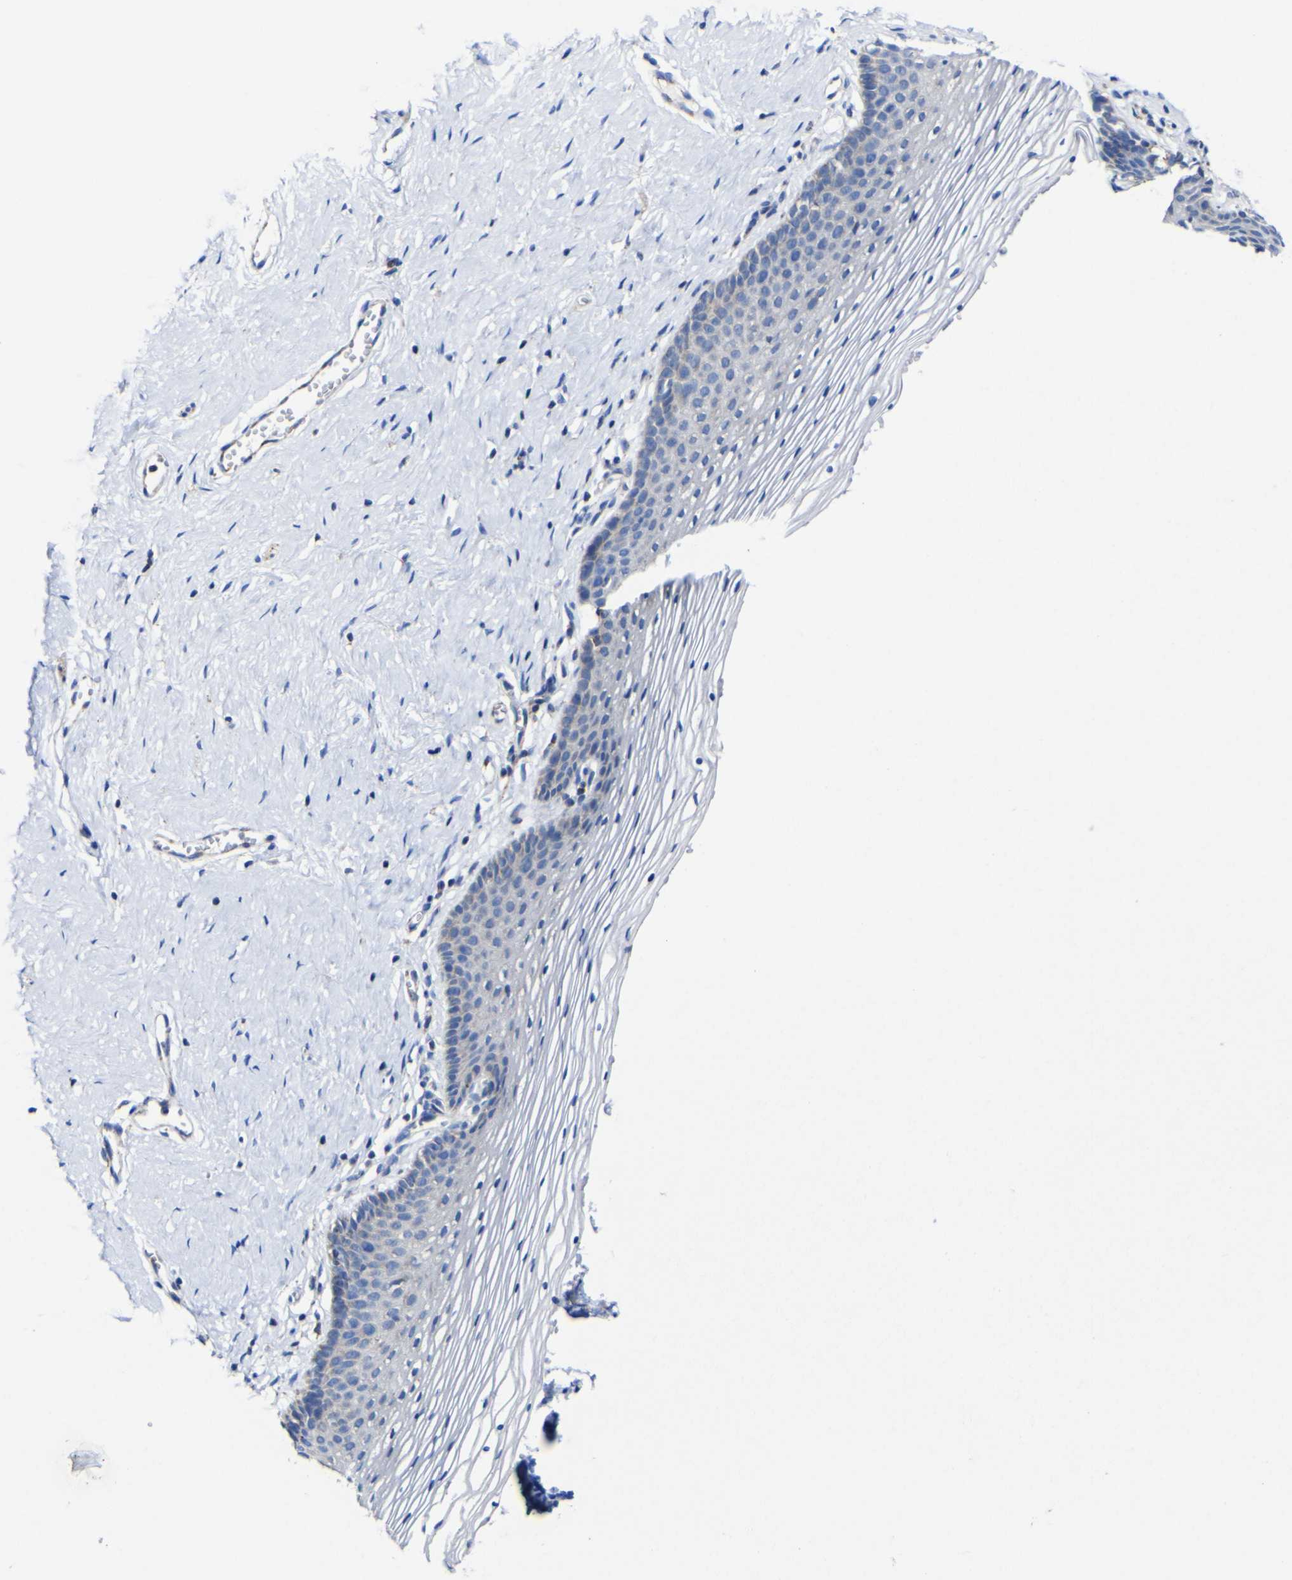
{"staining": {"intensity": "negative", "quantity": "none", "location": "none"}, "tissue": "vagina", "cell_type": "Squamous epithelial cells", "image_type": "normal", "snomed": [{"axis": "morphology", "description": "Normal tissue, NOS"}, {"axis": "topography", "description": "Vagina"}], "caption": "Squamous epithelial cells are negative for protein expression in benign human vagina. (Stains: DAB (3,3'-diaminobenzidine) immunohistochemistry with hematoxylin counter stain, Microscopy: brightfield microscopy at high magnification).", "gene": "CCDC90B", "patient": {"sex": "female", "age": 32}}